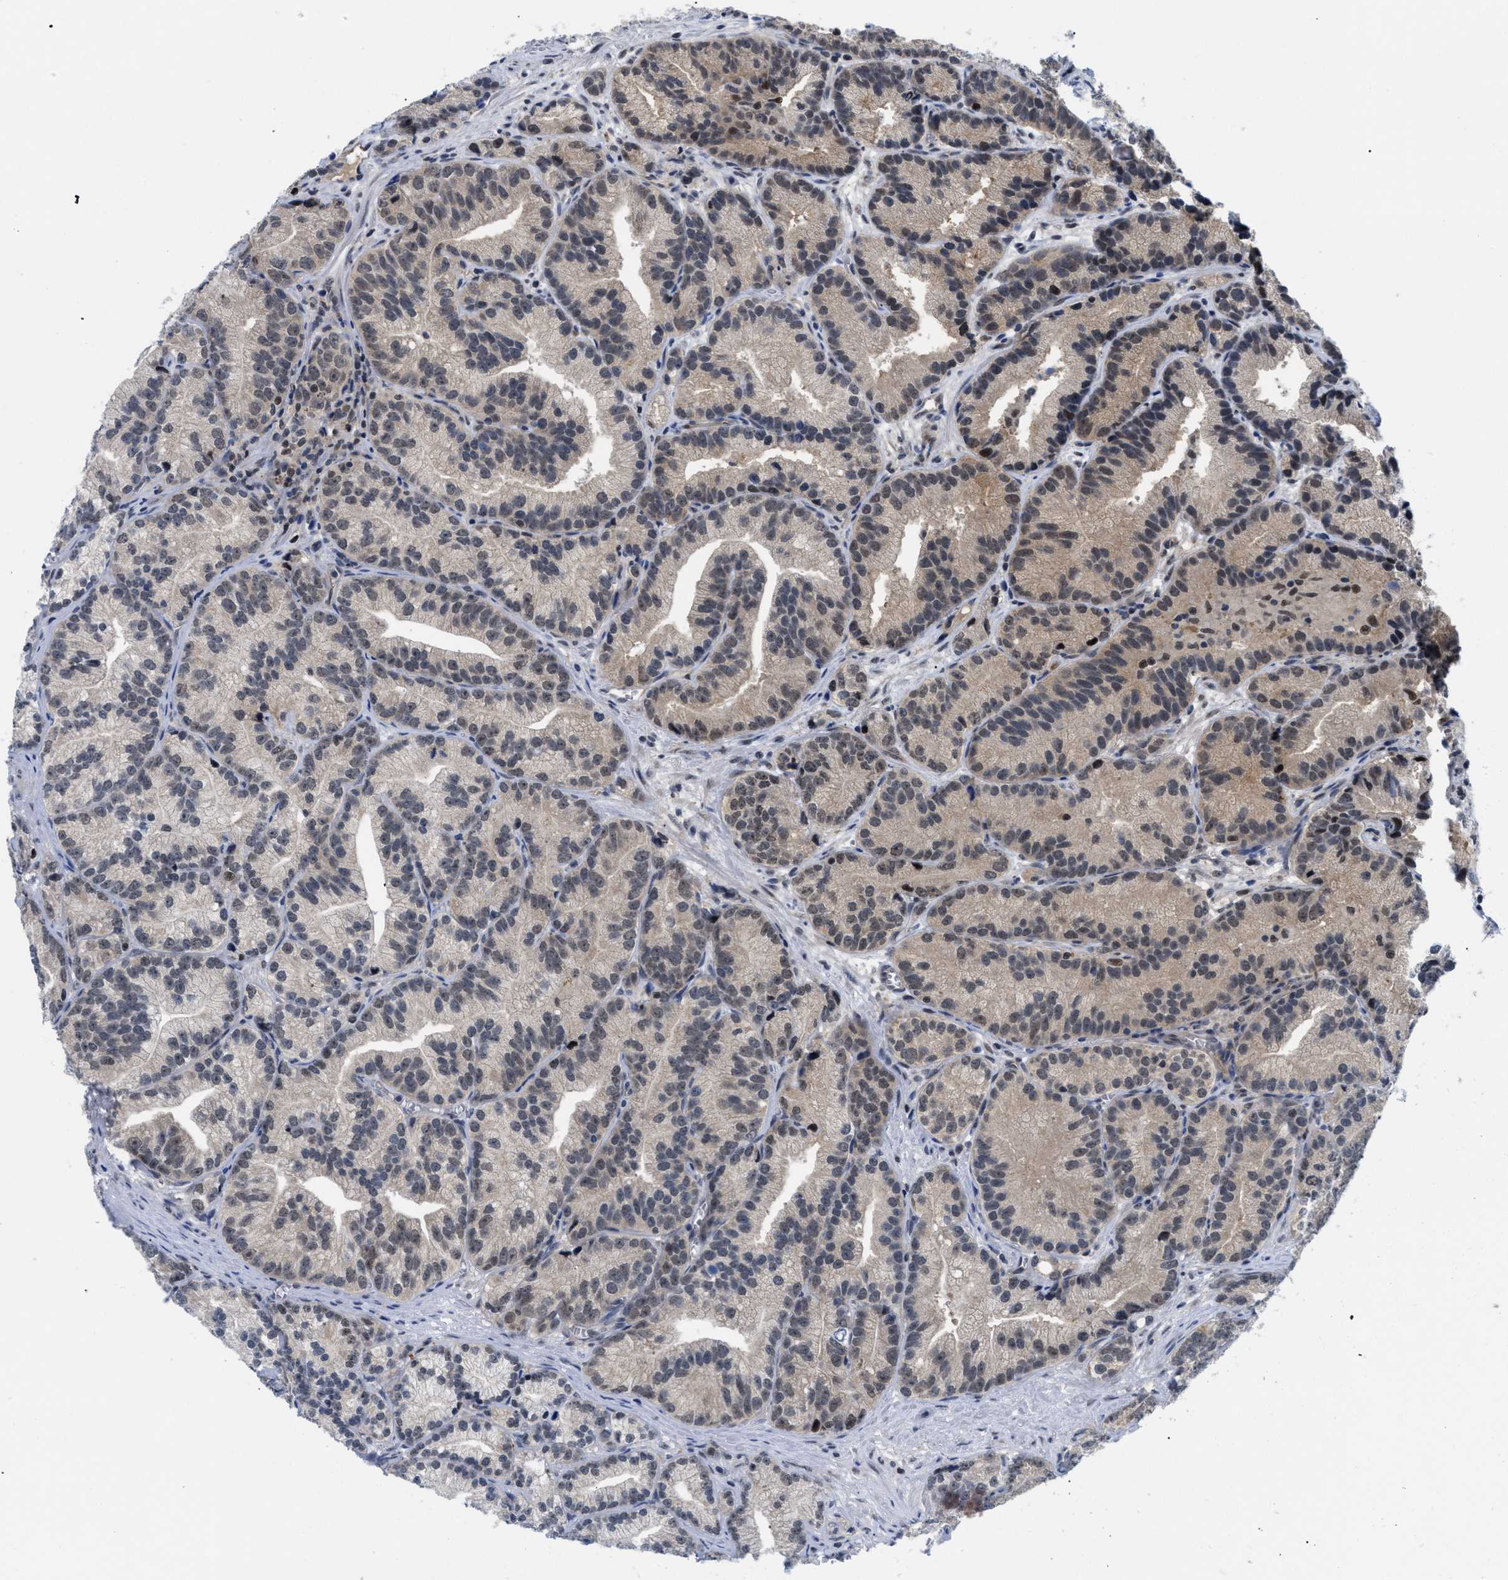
{"staining": {"intensity": "weak", "quantity": ">75%", "location": "cytoplasmic/membranous,nuclear"}, "tissue": "prostate cancer", "cell_type": "Tumor cells", "image_type": "cancer", "snomed": [{"axis": "morphology", "description": "Adenocarcinoma, Low grade"}, {"axis": "topography", "description": "Prostate"}], "caption": "Immunohistochemistry (DAB) staining of prostate low-grade adenocarcinoma reveals weak cytoplasmic/membranous and nuclear protein staining in approximately >75% of tumor cells.", "gene": "SLC29A2", "patient": {"sex": "male", "age": 89}}